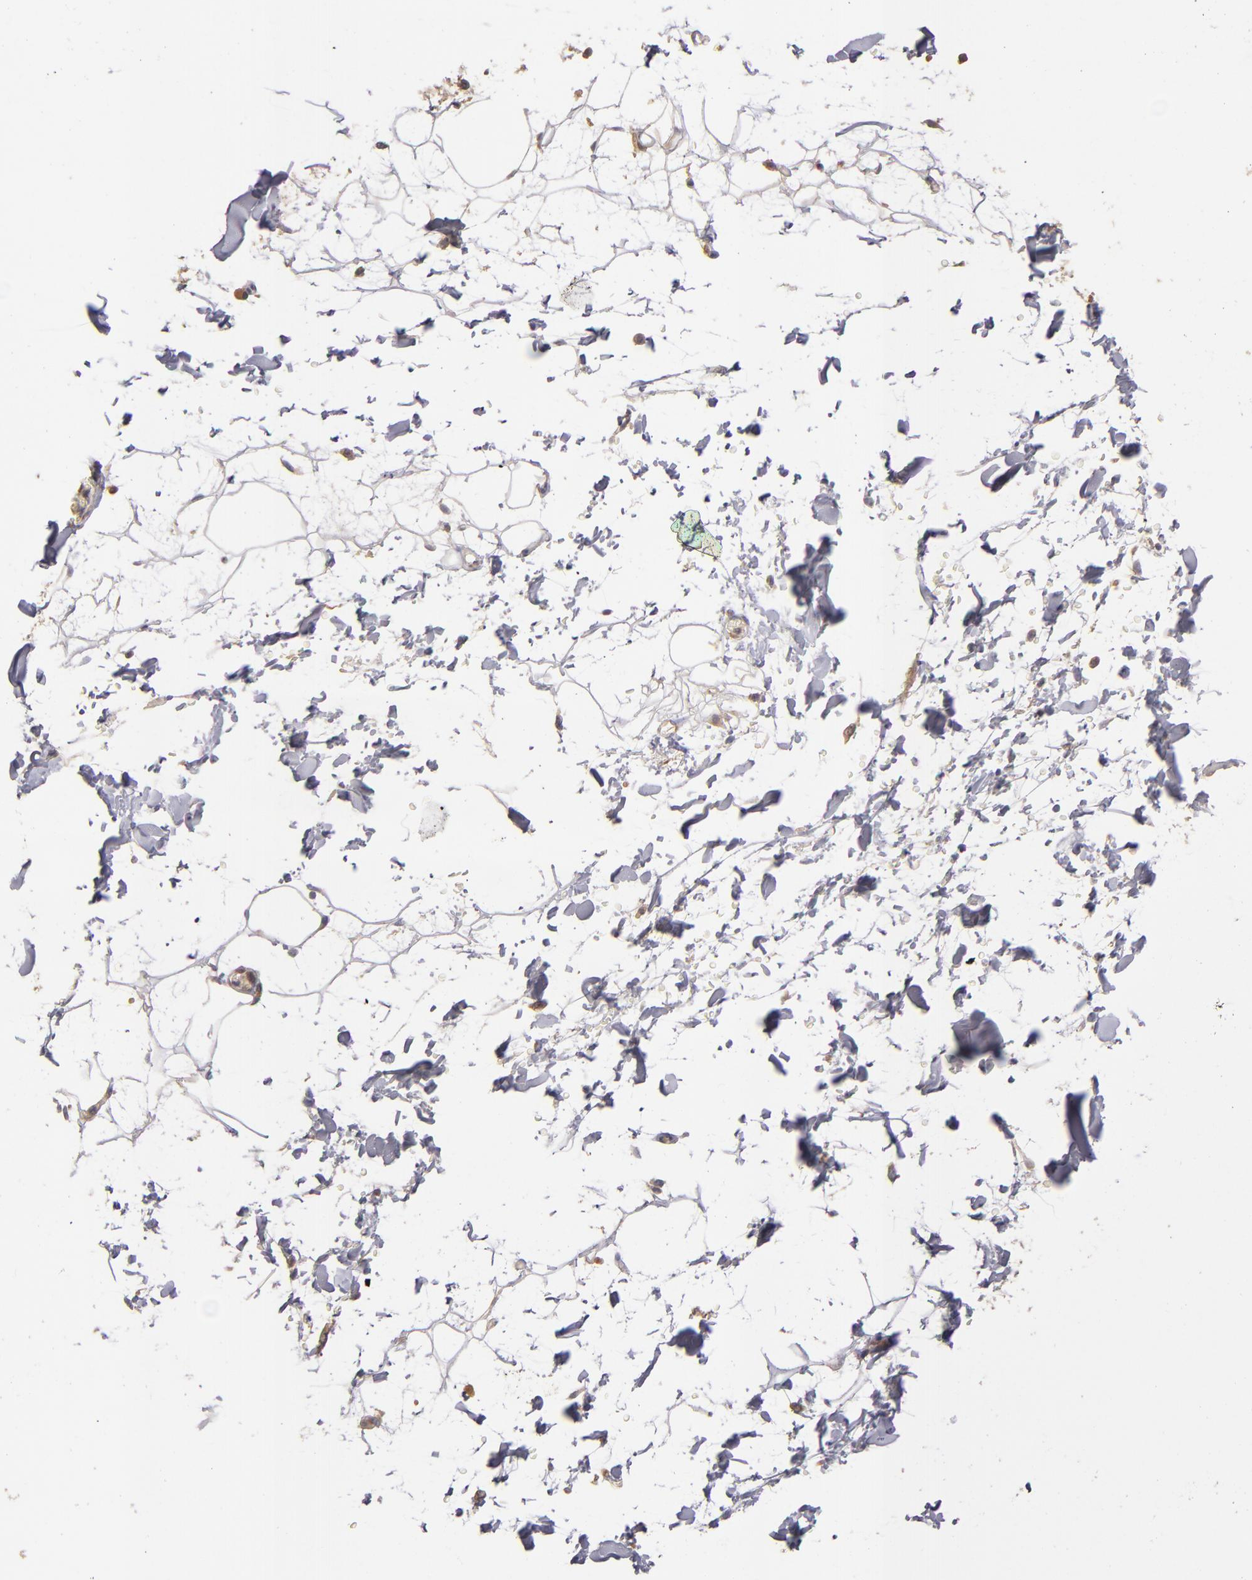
{"staining": {"intensity": "negative", "quantity": "none", "location": "none"}, "tissue": "adipose tissue", "cell_type": "Adipocytes", "image_type": "normal", "snomed": [{"axis": "morphology", "description": "Normal tissue, NOS"}, {"axis": "topography", "description": "Soft tissue"}], "caption": "Photomicrograph shows no protein positivity in adipocytes of normal adipose tissue. (DAB (3,3'-diaminobenzidine) IHC, high magnification).", "gene": "UPF3B", "patient": {"sex": "male", "age": 72}}